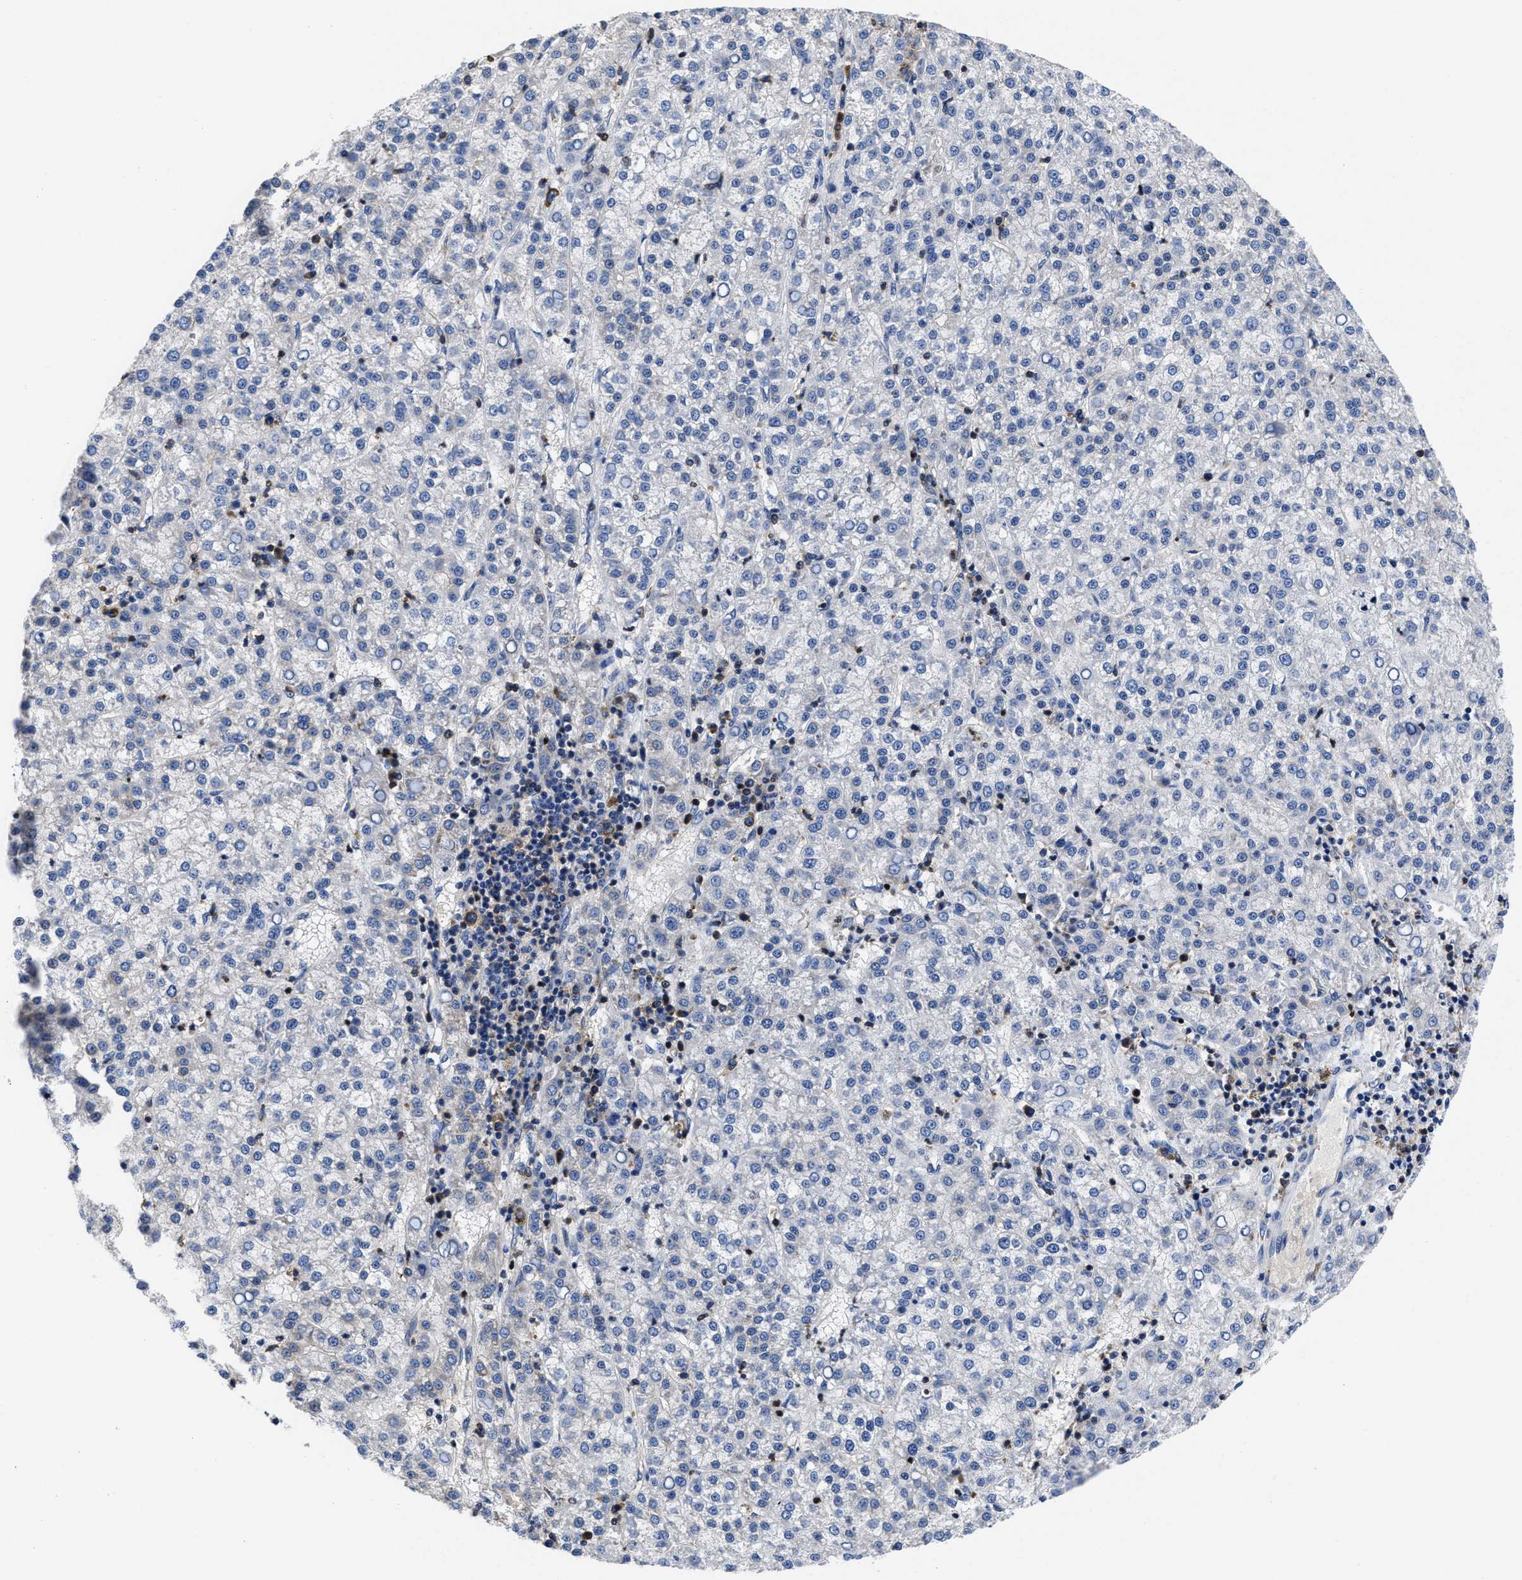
{"staining": {"intensity": "negative", "quantity": "none", "location": "none"}, "tissue": "liver cancer", "cell_type": "Tumor cells", "image_type": "cancer", "snomed": [{"axis": "morphology", "description": "Carcinoma, Hepatocellular, NOS"}, {"axis": "topography", "description": "Liver"}], "caption": "Human liver hepatocellular carcinoma stained for a protein using IHC displays no expression in tumor cells.", "gene": "YARS1", "patient": {"sex": "female", "age": 58}}